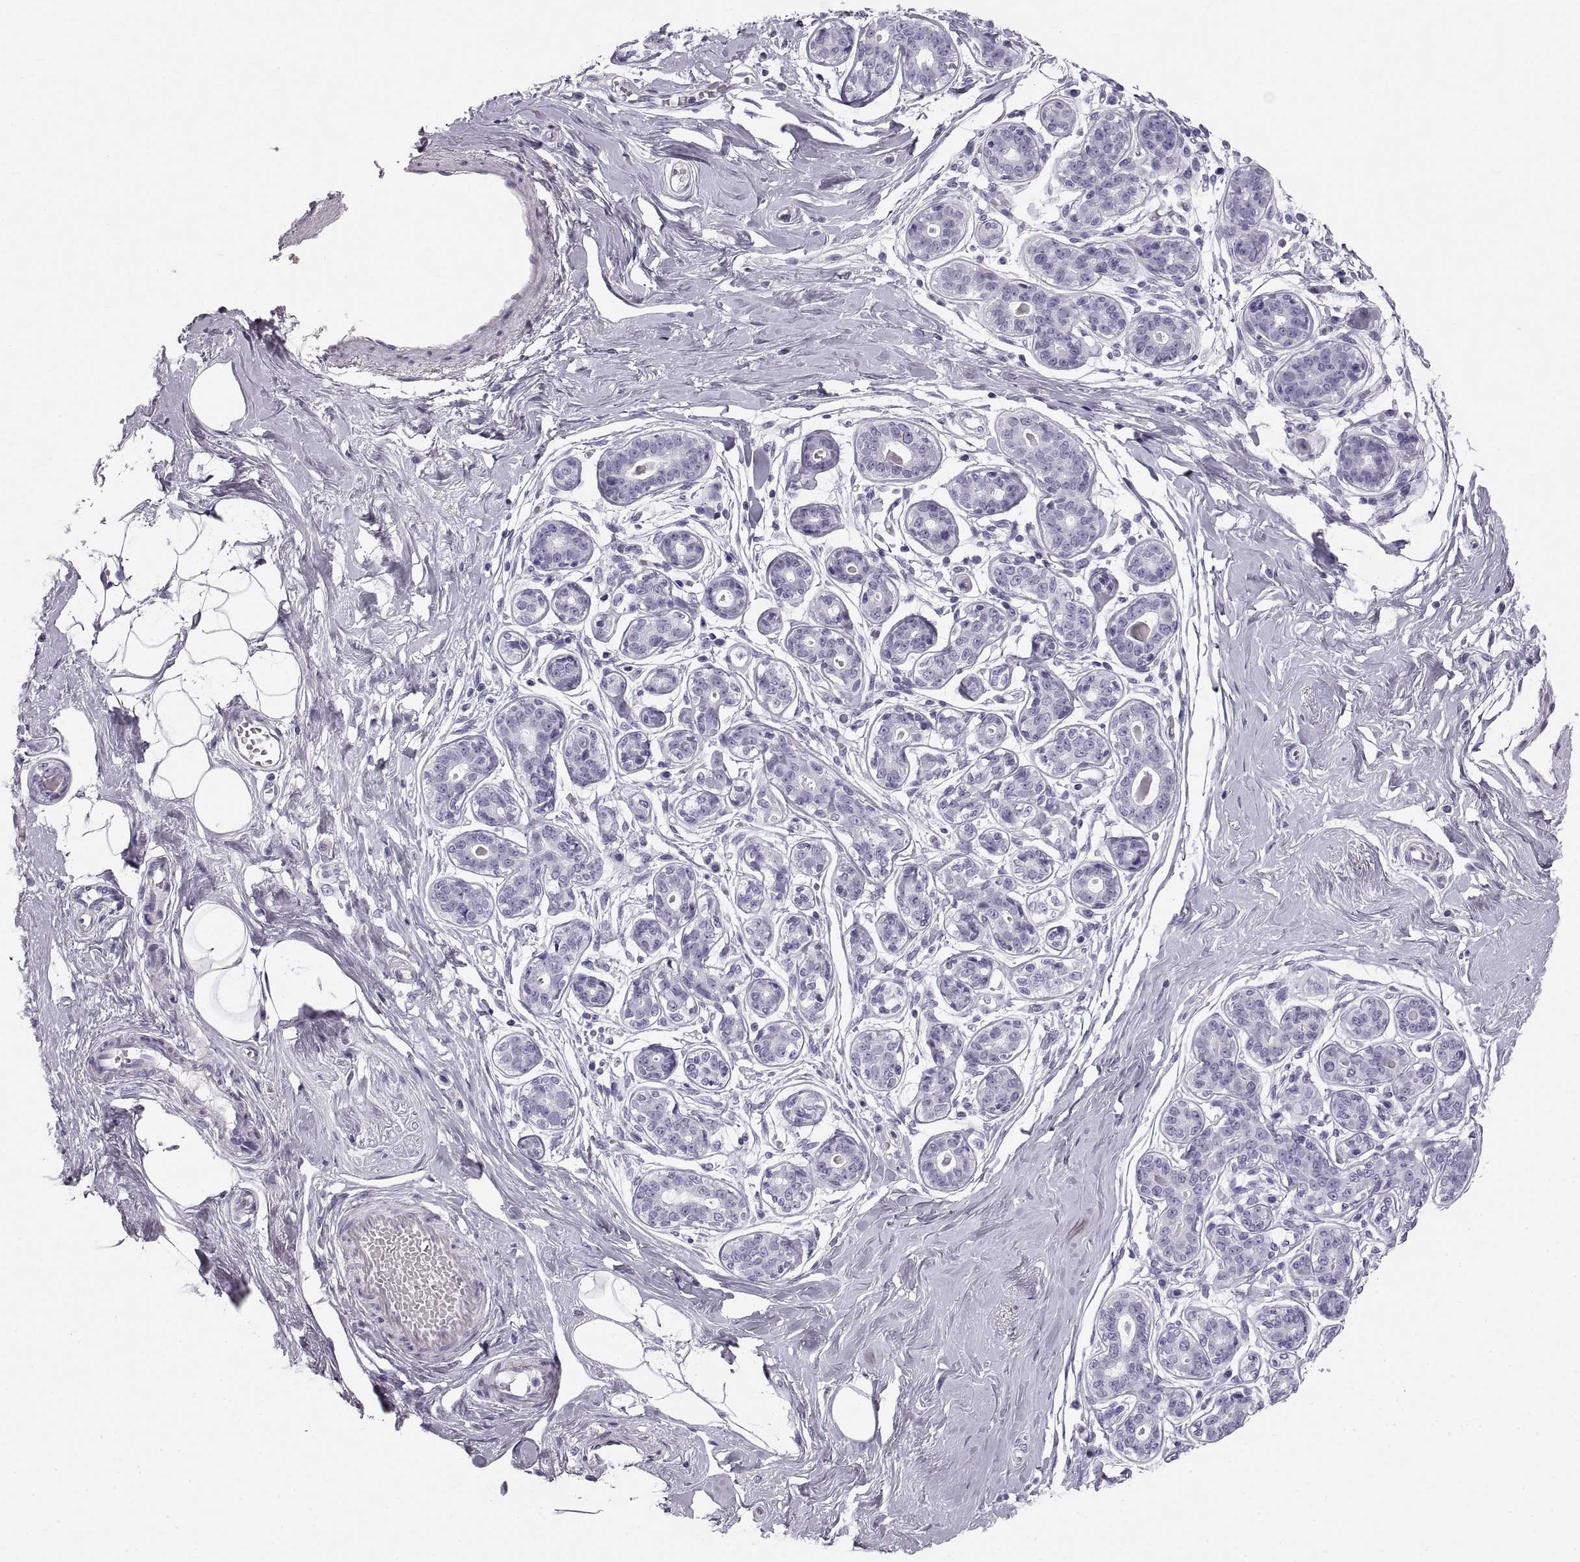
{"staining": {"intensity": "negative", "quantity": "none", "location": "none"}, "tissue": "breast", "cell_type": "Adipocytes", "image_type": "normal", "snomed": [{"axis": "morphology", "description": "Normal tissue, NOS"}, {"axis": "topography", "description": "Skin"}, {"axis": "topography", "description": "Breast"}], "caption": "An immunohistochemistry (IHC) image of normal breast is shown. There is no staining in adipocytes of breast.", "gene": "CRYAA", "patient": {"sex": "female", "age": 43}}